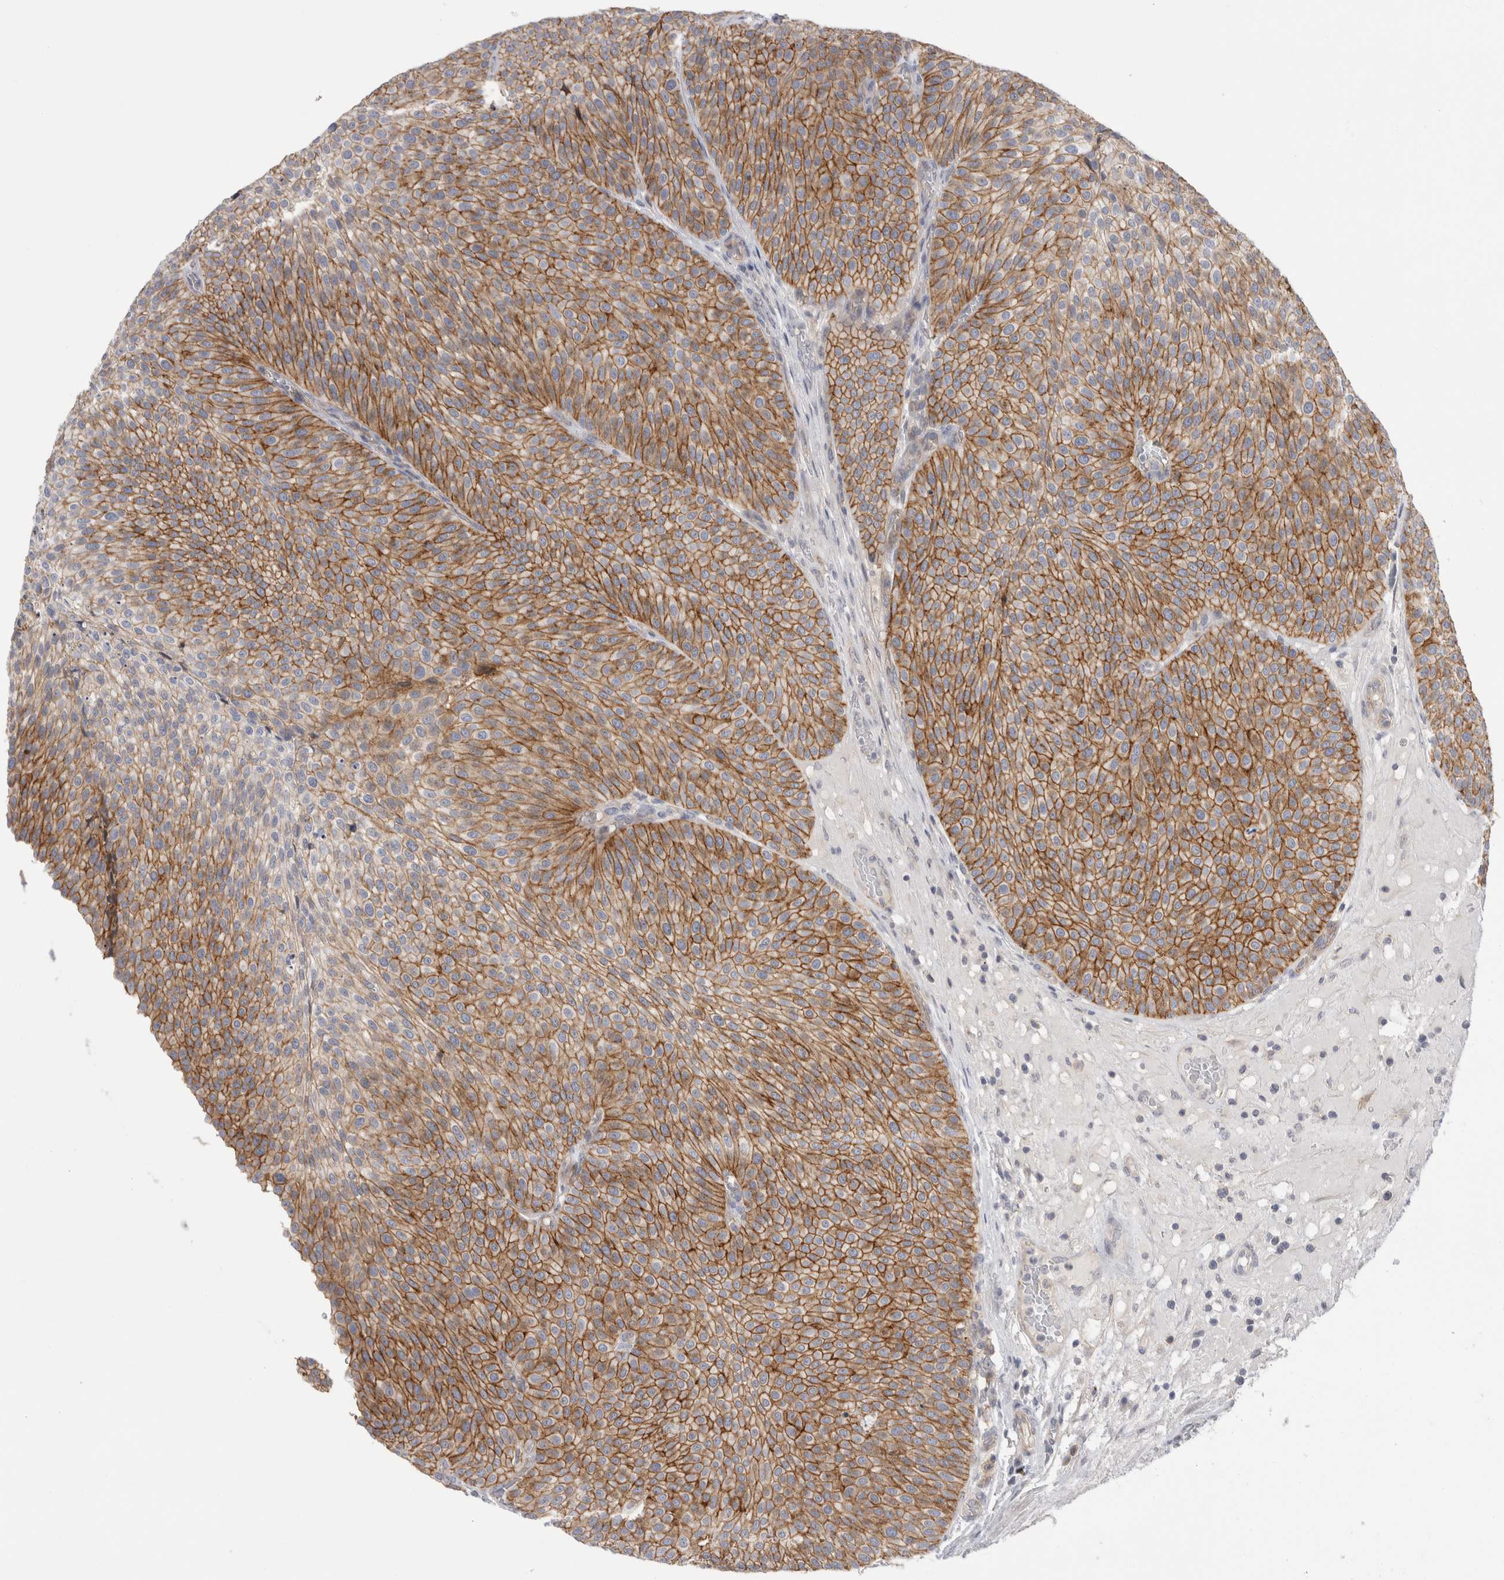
{"staining": {"intensity": "moderate", "quantity": ">75%", "location": "cytoplasmic/membranous"}, "tissue": "urothelial cancer", "cell_type": "Tumor cells", "image_type": "cancer", "snomed": [{"axis": "morphology", "description": "Normal tissue, NOS"}, {"axis": "morphology", "description": "Urothelial carcinoma, Low grade"}, {"axis": "topography", "description": "Smooth muscle"}, {"axis": "topography", "description": "Urinary bladder"}], "caption": "Immunohistochemistry (IHC) micrograph of neoplastic tissue: human low-grade urothelial carcinoma stained using IHC exhibits medium levels of moderate protein expression localized specifically in the cytoplasmic/membranous of tumor cells, appearing as a cytoplasmic/membranous brown color.", "gene": "VANGL1", "patient": {"sex": "male", "age": 60}}